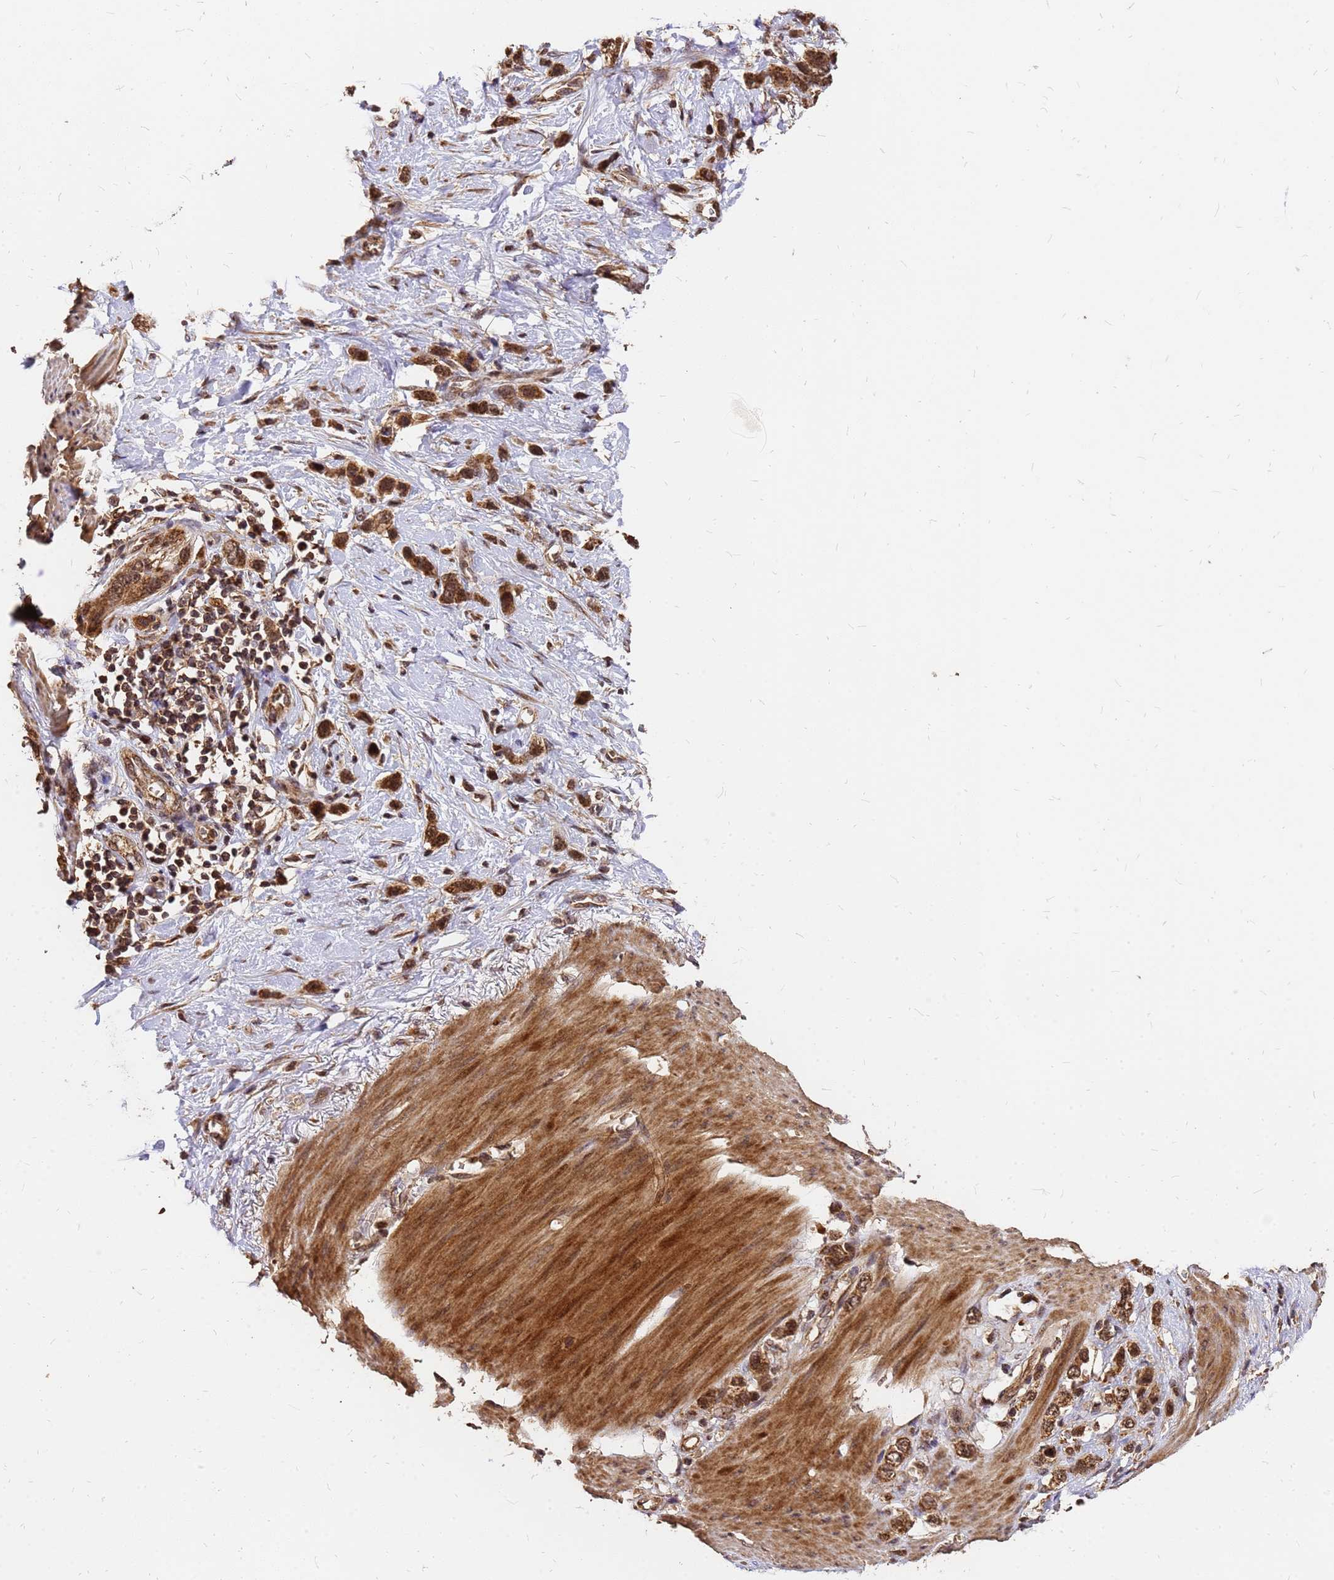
{"staining": {"intensity": "moderate", "quantity": ">75%", "location": "cytoplasmic/membranous,nuclear"}, "tissue": "stomach cancer", "cell_type": "Tumor cells", "image_type": "cancer", "snomed": [{"axis": "morphology", "description": "Adenocarcinoma, NOS"}, {"axis": "morphology", "description": "Adenocarcinoma, High grade"}, {"axis": "topography", "description": "Stomach, upper"}, {"axis": "topography", "description": "Stomach, lower"}], "caption": "An image of human high-grade adenocarcinoma (stomach) stained for a protein reveals moderate cytoplasmic/membranous and nuclear brown staining in tumor cells. (Brightfield microscopy of DAB IHC at high magnification).", "gene": "GPATCH8", "patient": {"sex": "female", "age": 65}}